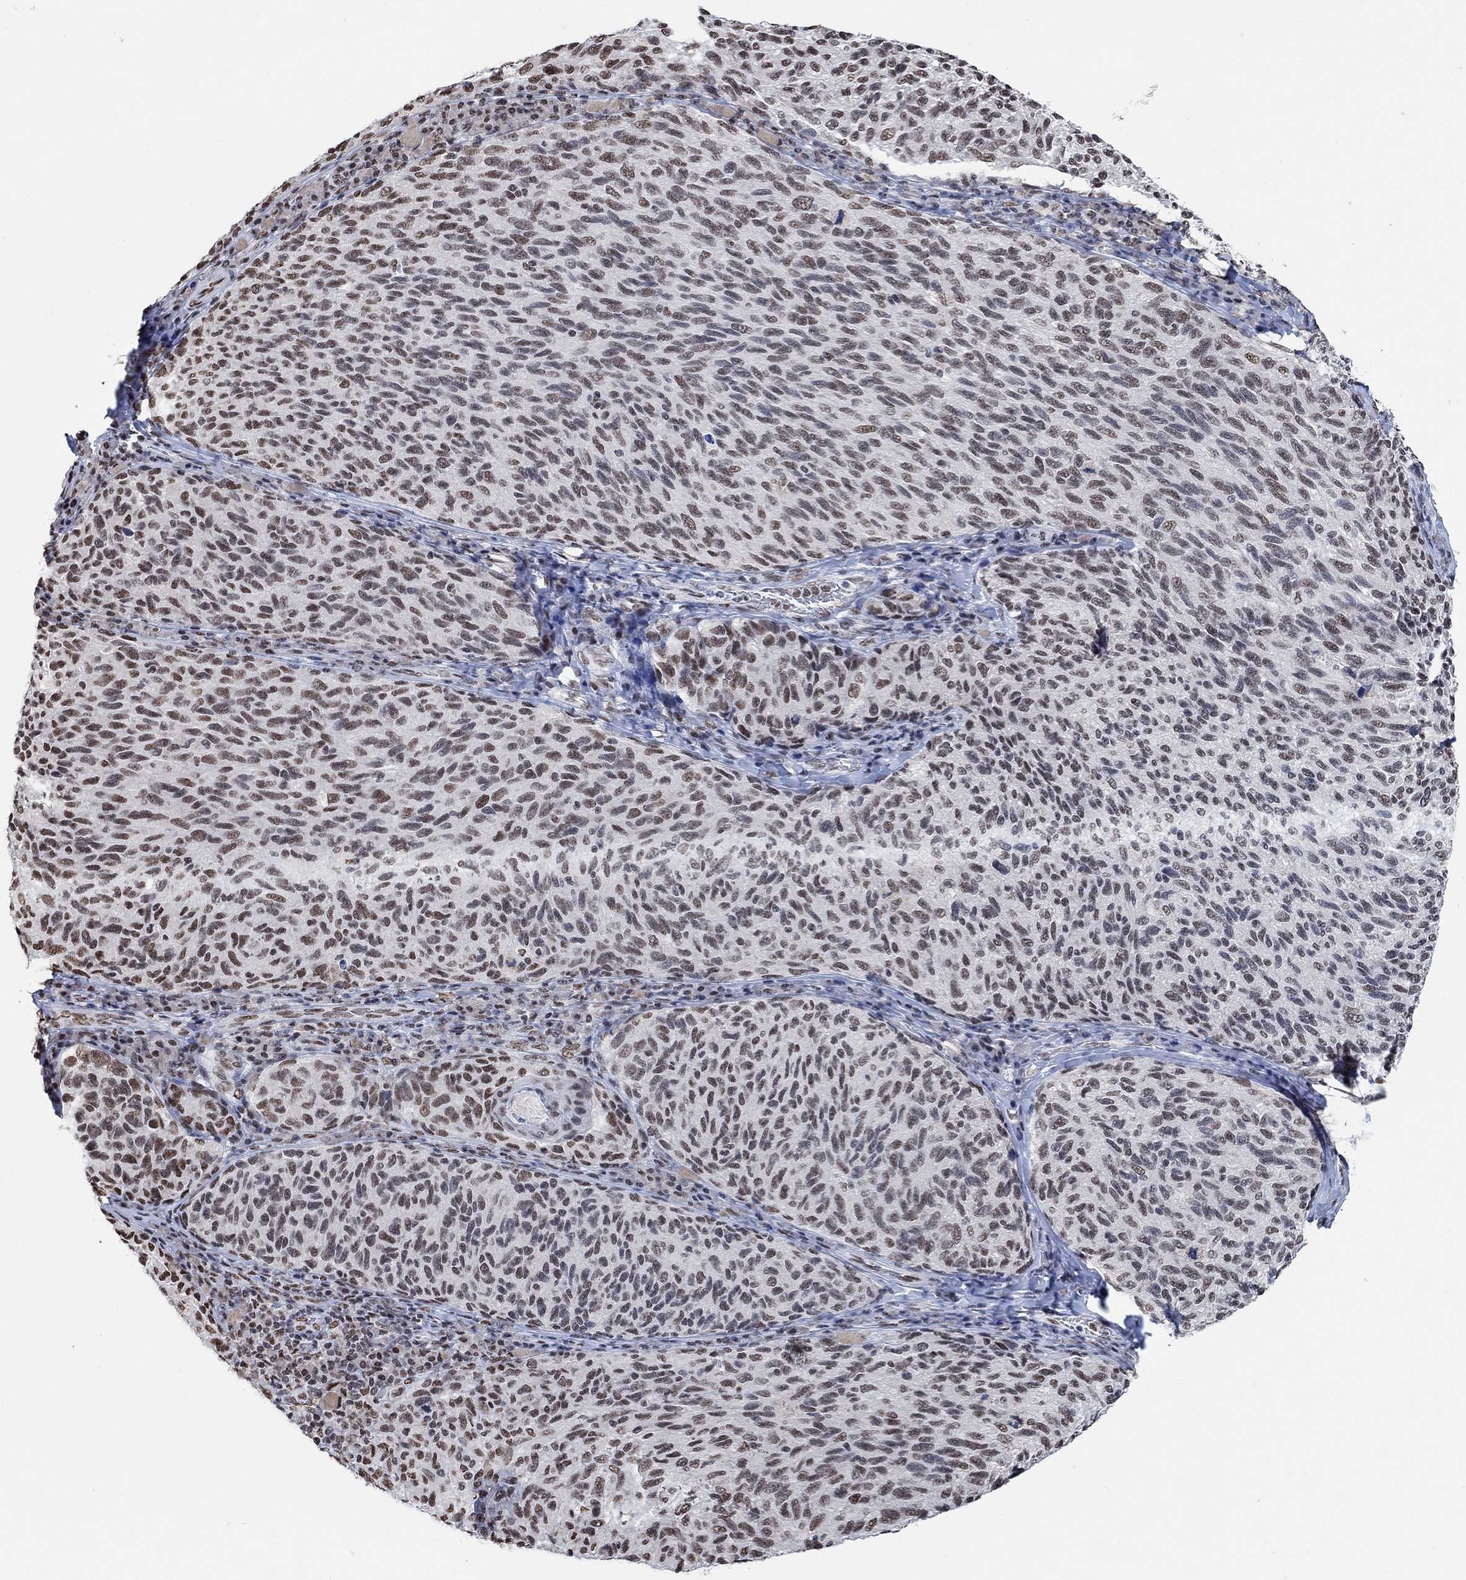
{"staining": {"intensity": "moderate", "quantity": "25%-75%", "location": "nuclear"}, "tissue": "melanoma", "cell_type": "Tumor cells", "image_type": "cancer", "snomed": [{"axis": "morphology", "description": "Malignant melanoma, NOS"}, {"axis": "topography", "description": "Skin"}], "caption": "Melanoma was stained to show a protein in brown. There is medium levels of moderate nuclear positivity in about 25%-75% of tumor cells. (DAB (3,3'-diaminobenzidine) IHC, brown staining for protein, blue staining for nuclei).", "gene": "USP39", "patient": {"sex": "female", "age": 73}}